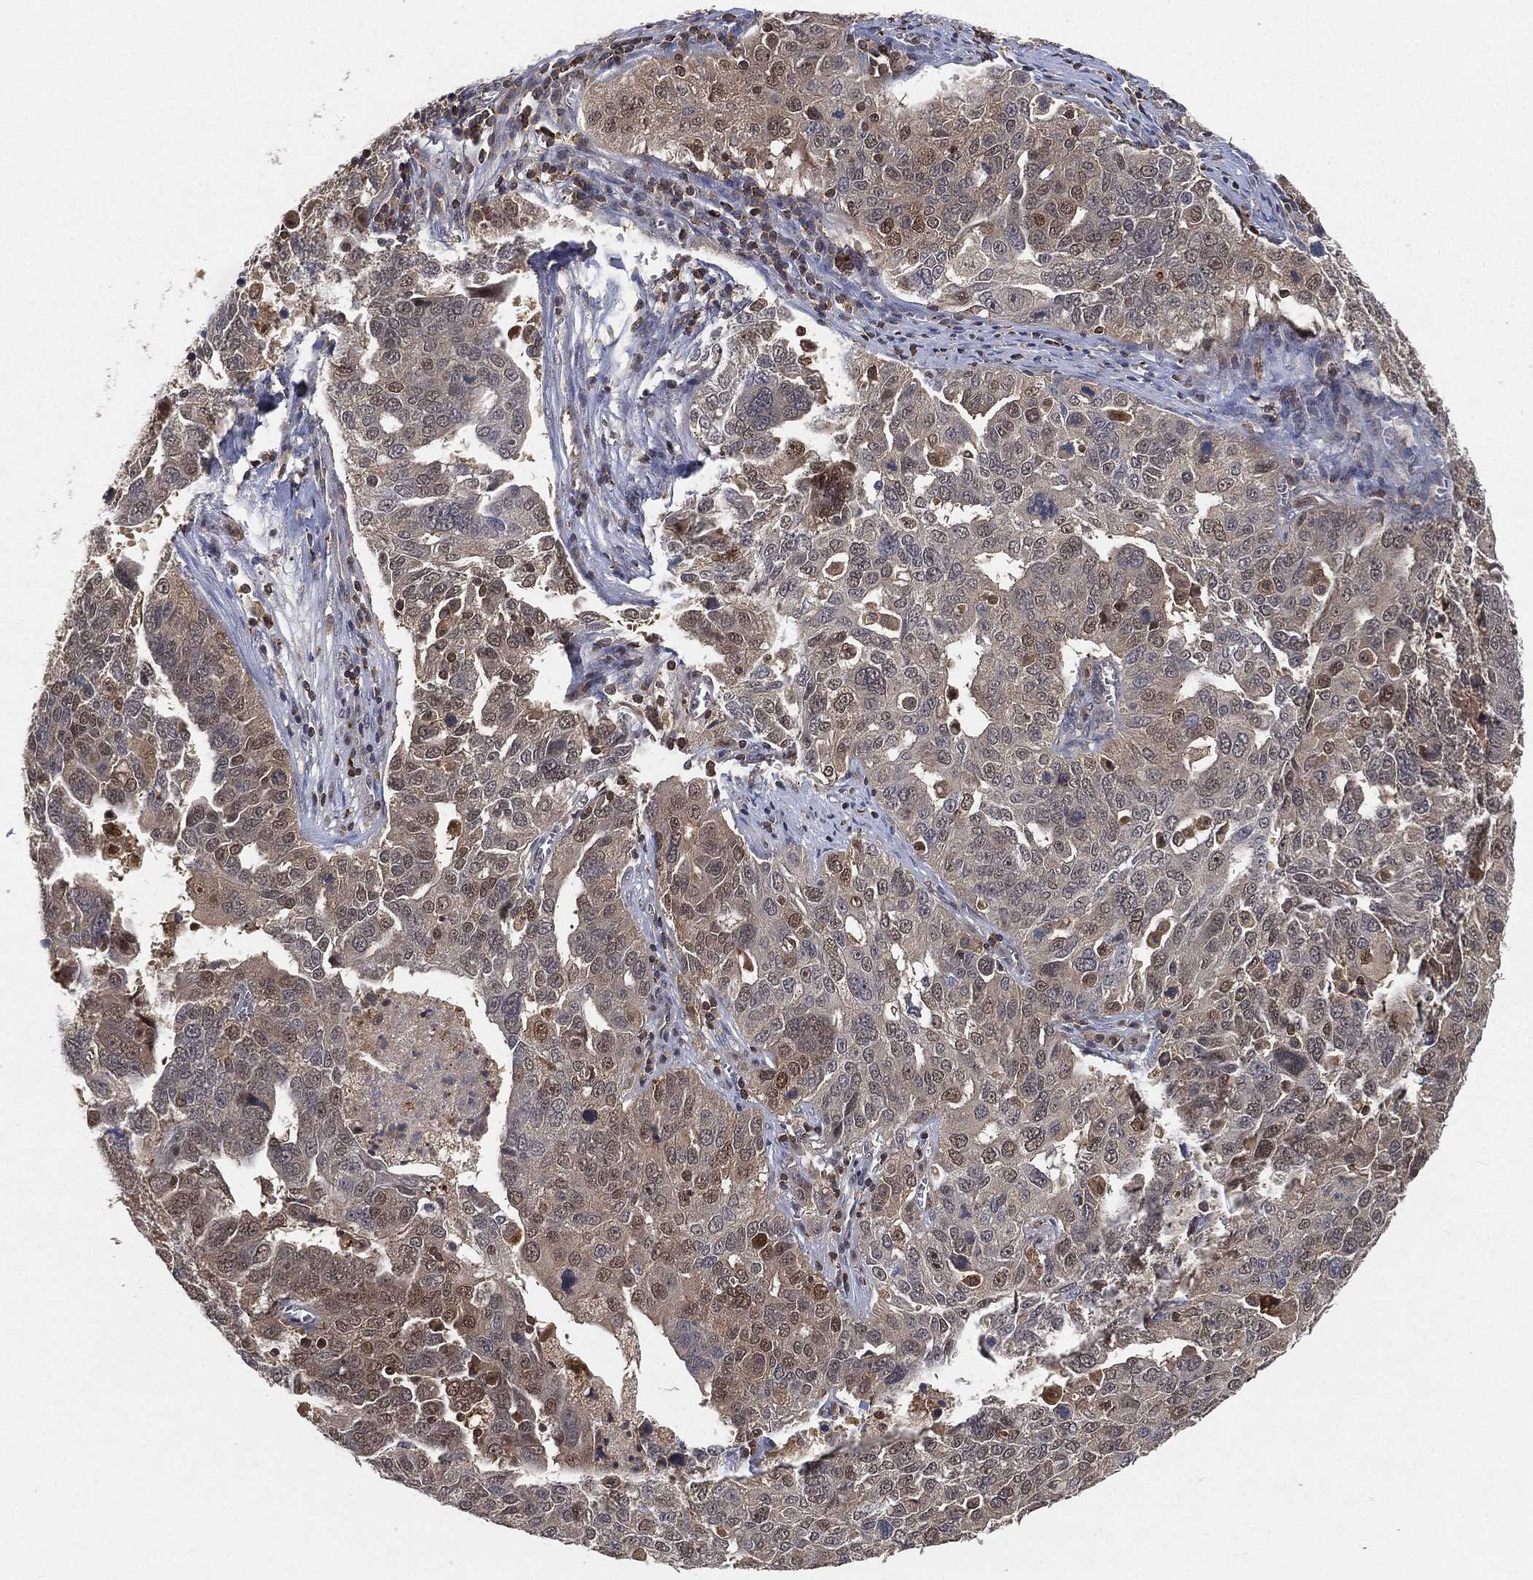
{"staining": {"intensity": "weak", "quantity": "<25%", "location": "nuclear"}, "tissue": "ovarian cancer", "cell_type": "Tumor cells", "image_type": "cancer", "snomed": [{"axis": "morphology", "description": "Carcinoma, endometroid"}, {"axis": "topography", "description": "Soft tissue"}, {"axis": "topography", "description": "Ovary"}], "caption": "Tumor cells are negative for protein expression in human endometroid carcinoma (ovarian). The staining was performed using DAB to visualize the protein expression in brown, while the nuclei were stained in blue with hematoxylin (Magnification: 20x).", "gene": "WDR26", "patient": {"sex": "female", "age": 52}}